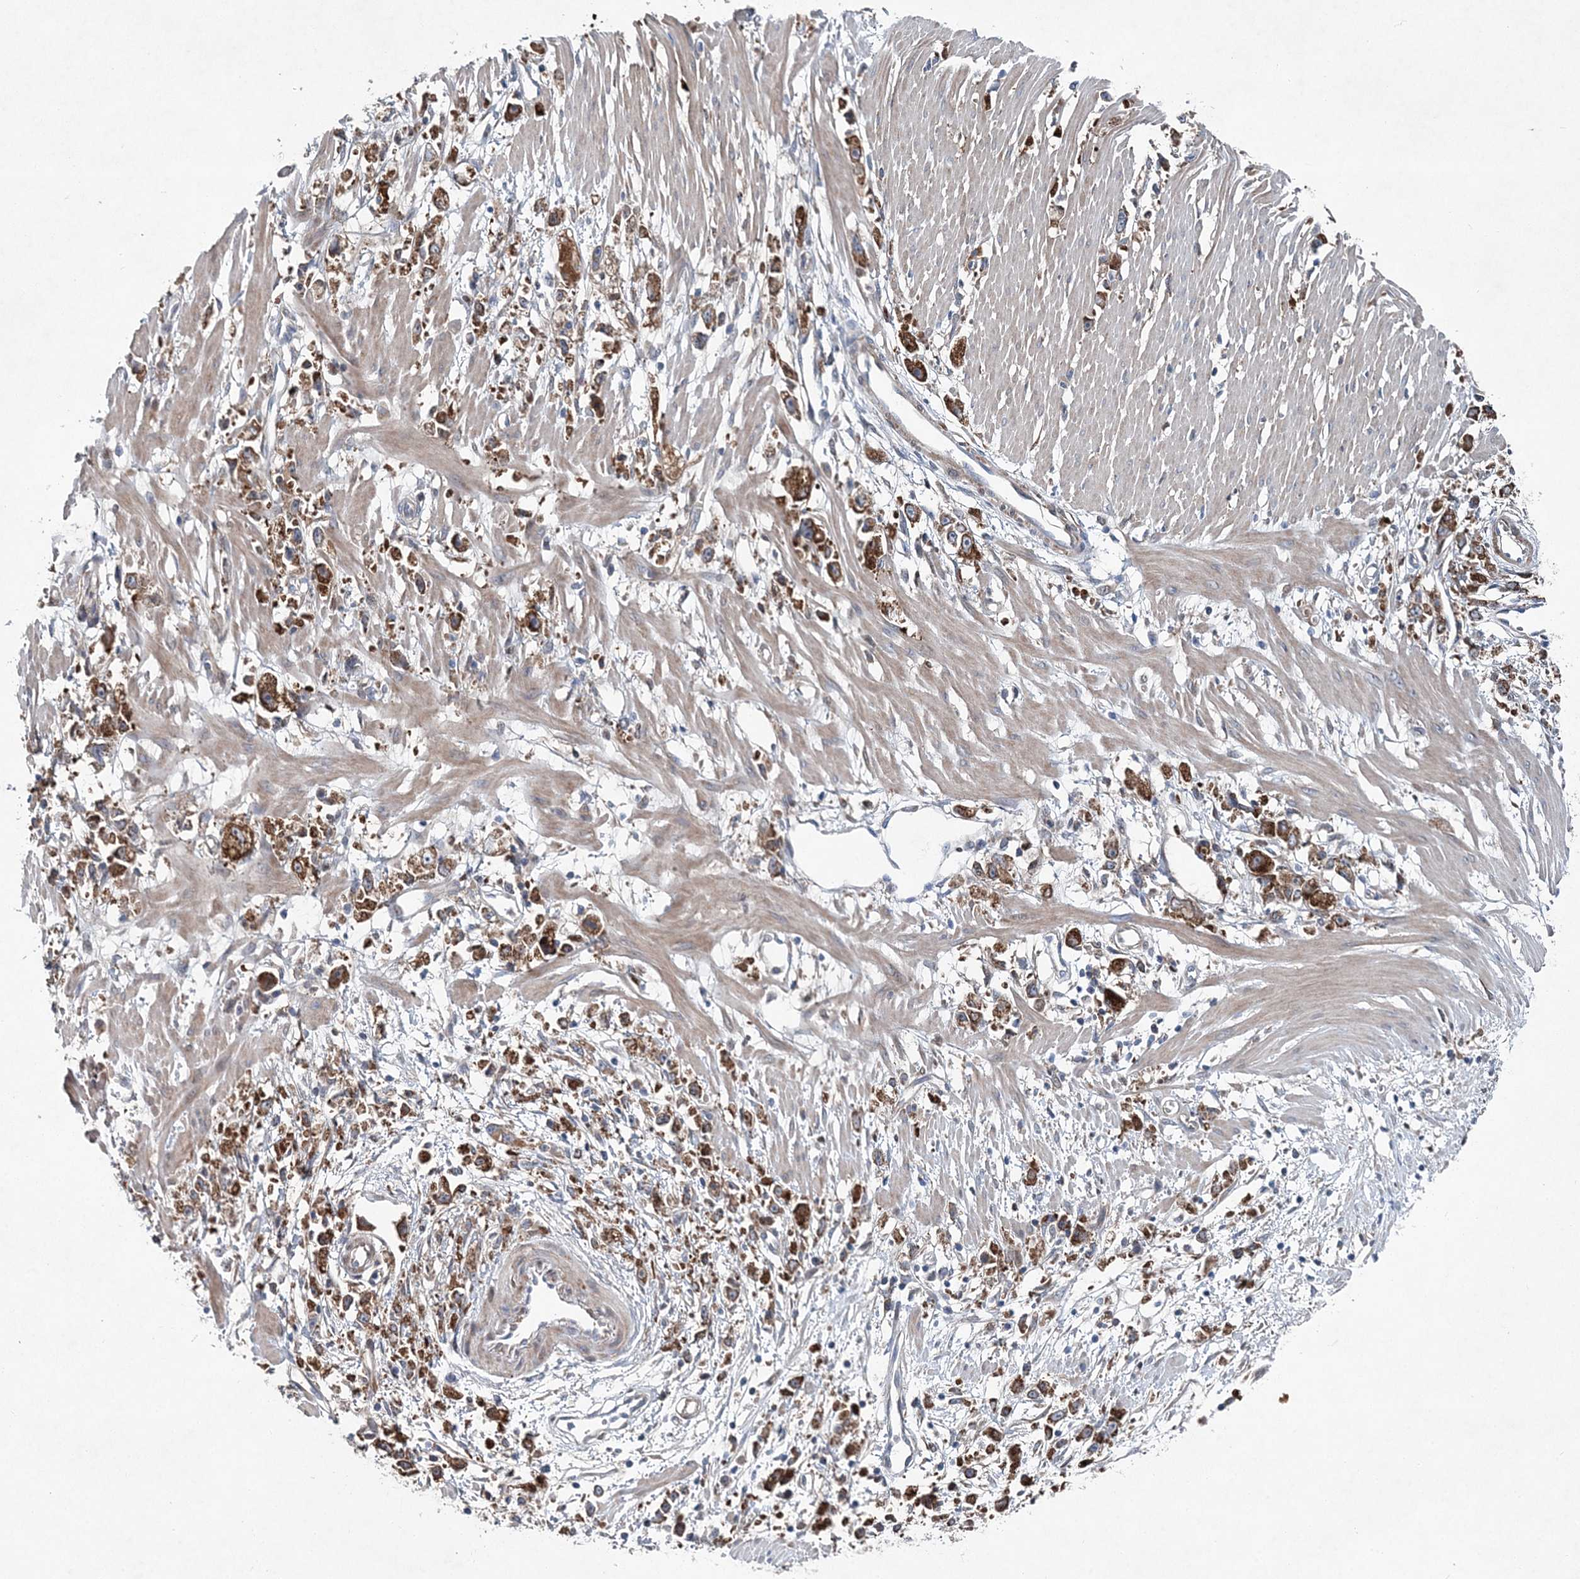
{"staining": {"intensity": "strong", "quantity": ">75%", "location": "cytoplasmic/membranous"}, "tissue": "stomach cancer", "cell_type": "Tumor cells", "image_type": "cancer", "snomed": [{"axis": "morphology", "description": "Adenocarcinoma, NOS"}, {"axis": "topography", "description": "Stomach"}], "caption": "About >75% of tumor cells in human stomach adenocarcinoma show strong cytoplasmic/membranous protein positivity as visualized by brown immunohistochemical staining.", "gene": "SPOPL", "patient": {"sex": "female", "age": 59}}